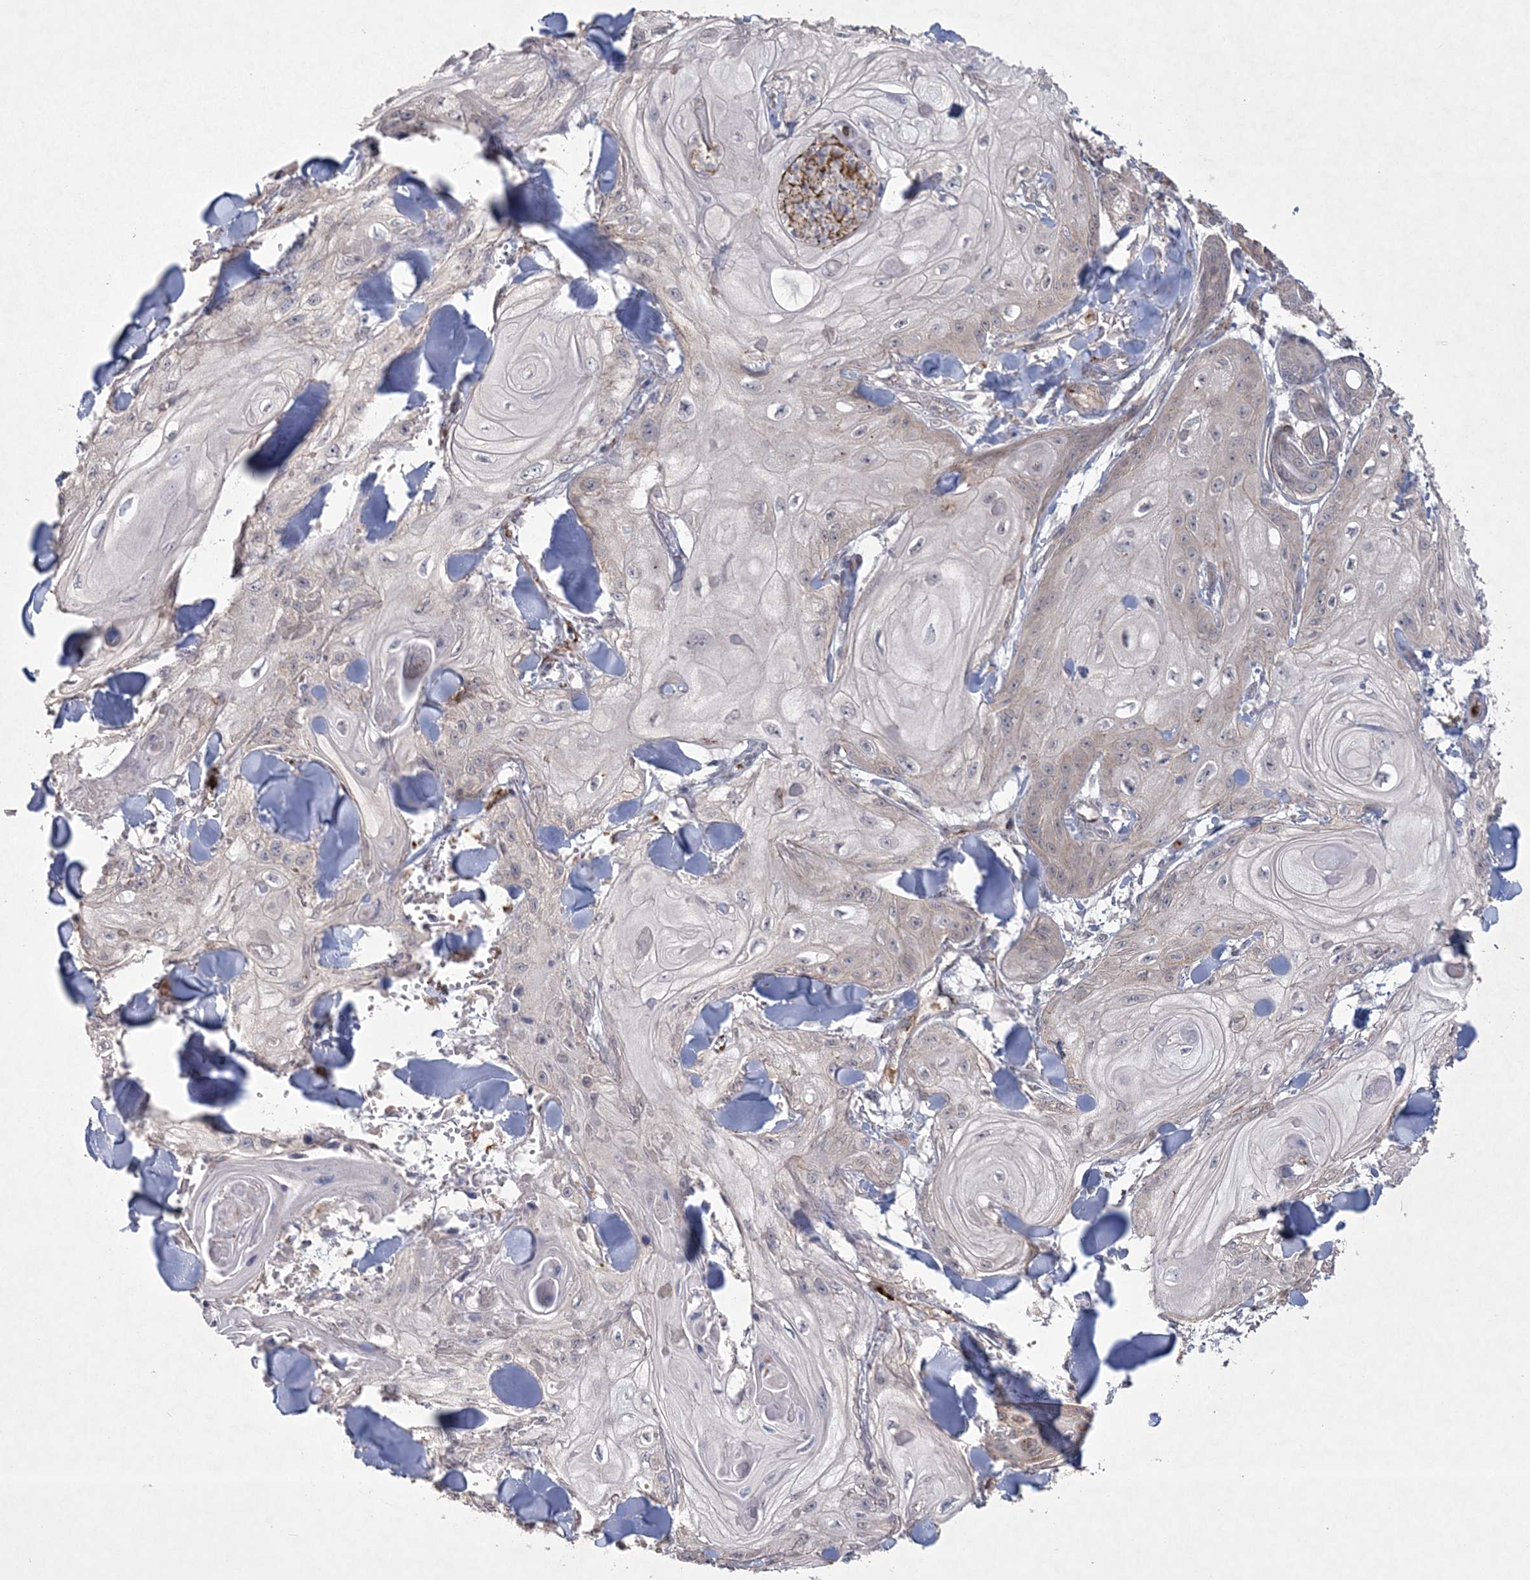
{"staining": {"intensity": "negative", "quantity": "none", "location": "none"}, "tissue": "skin cancer", "cell_type": "Tumor cells", "image_type": "cancer", "snomed": [{"axis": "morphology", "description": "Squamous cell carcinoma, NOS"}, {"axis": "topography", "description": "Skin"}], "caption": "Tumor cells are negative for brown protein staining in skin cancer (squamous cell carcinoma).", "gene": "DPCD", "patient": {"sex": "male", "age": 74}}